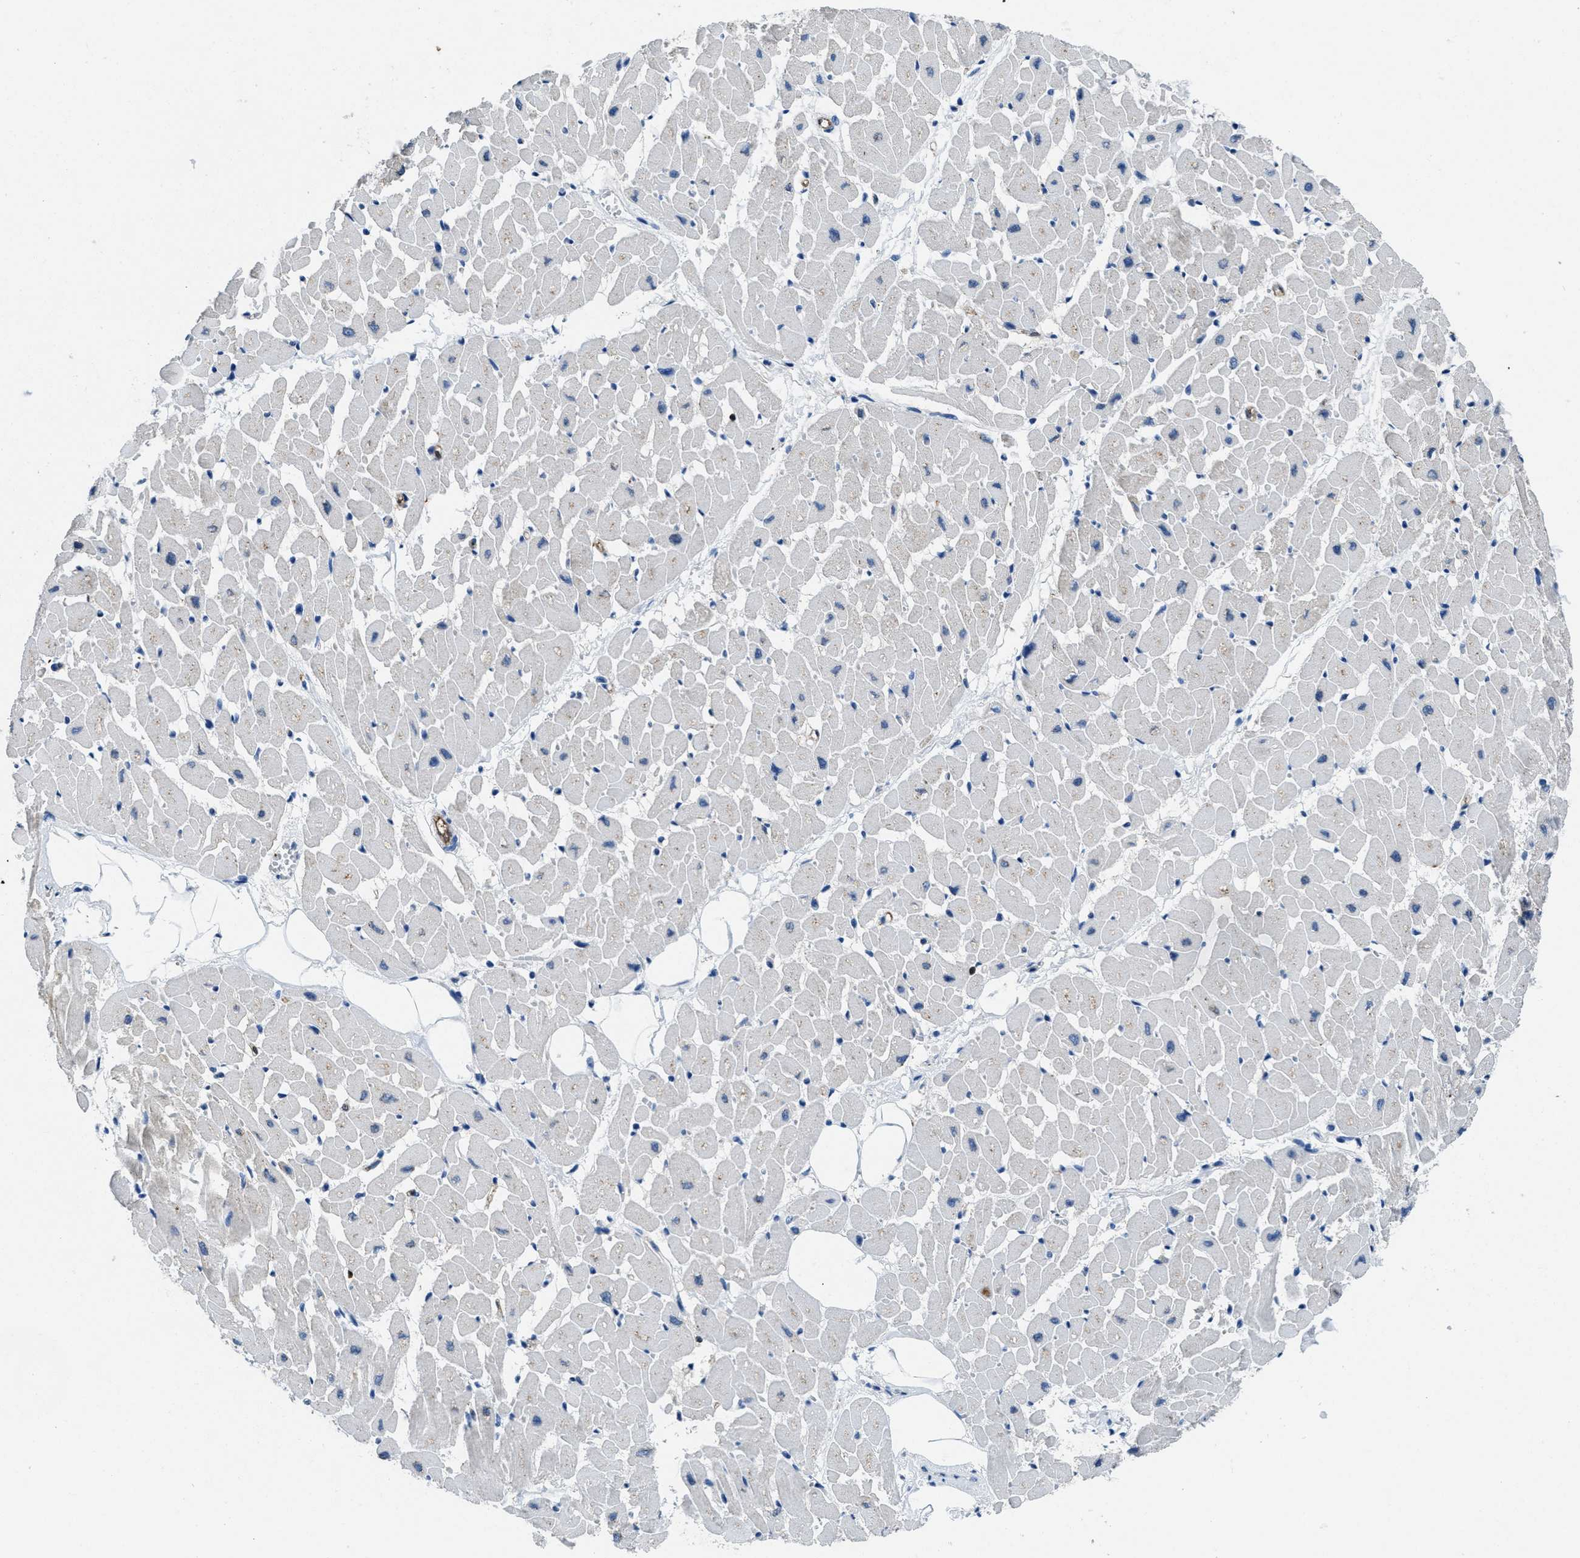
{"staining": {"intensity": "weak", "quantity": "<25%", "location": "cytoplasmic/membranous"}, "tissue": "heart muscle", "cell_type": "Cardiomyocytes", "image_type": "normal", "snomed": [{"axis": "morphology", "description": "Normal tissue, NOS"}, {"axis": "topography", "description": "Heart"}], "caption": "The histopathology image reveals no staining of cardiomyocytes in normal heart muscle.", "gene": "ITGA3", "patient": {"sex": "female", "age": 19}}